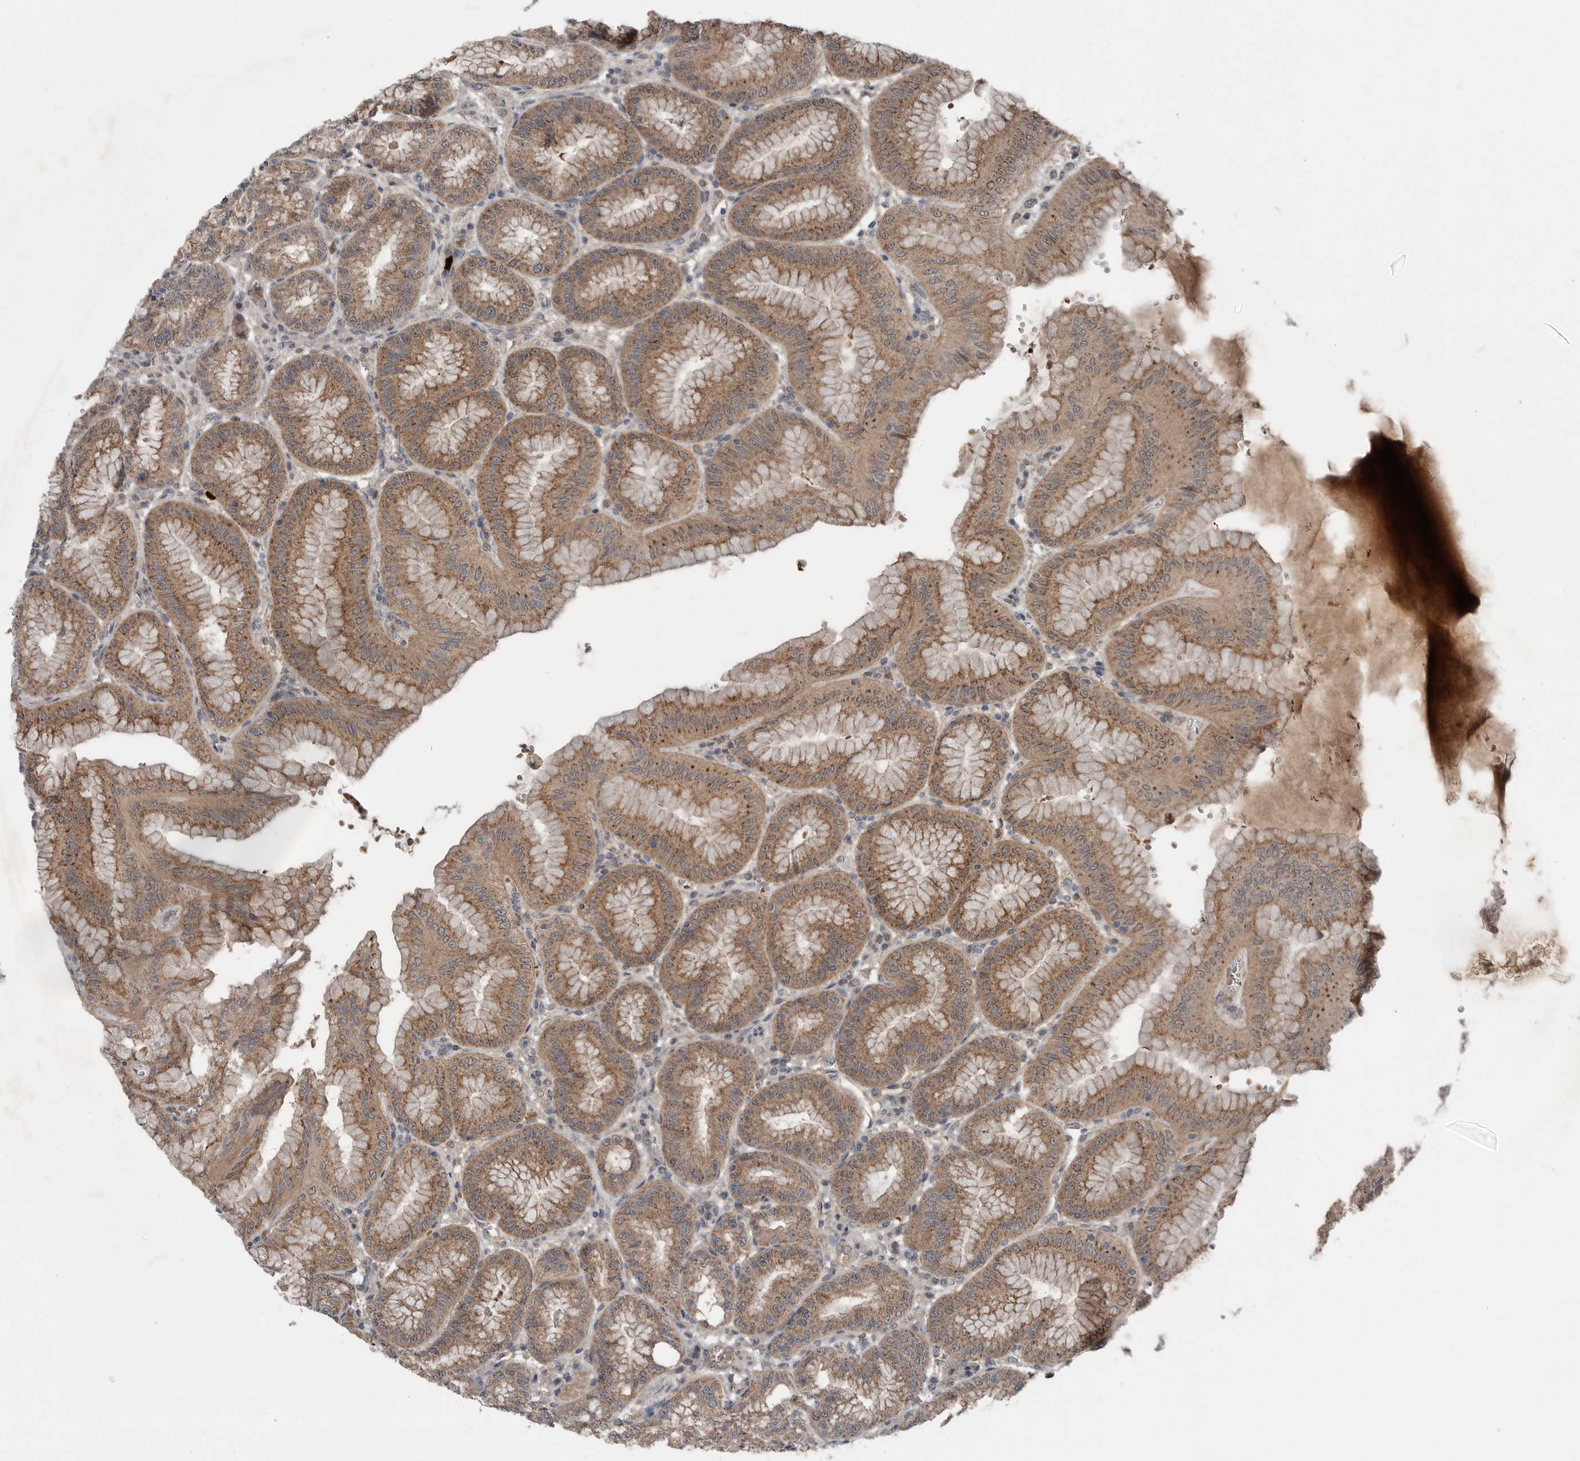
{"staining": {"intensity": "moderate", "quantity": ">75%", "location": "cytoplasmic/membranous"}, "tissue": "stomach", "cell_type": "Glandular cells", "image_type": "normal", "snomed": [{"axis": "morphology", "description": "Normal tissue, NOS"}, {"axis": "topography", "description": "Stomach, lower"}], "caption": "A brown stain highlights moderate cytoplasmic/membranous staining of a protein in glandular cells of benign human stomach.", "gene": "SCP2", "patient": {"sex": "male", "age": 71}}